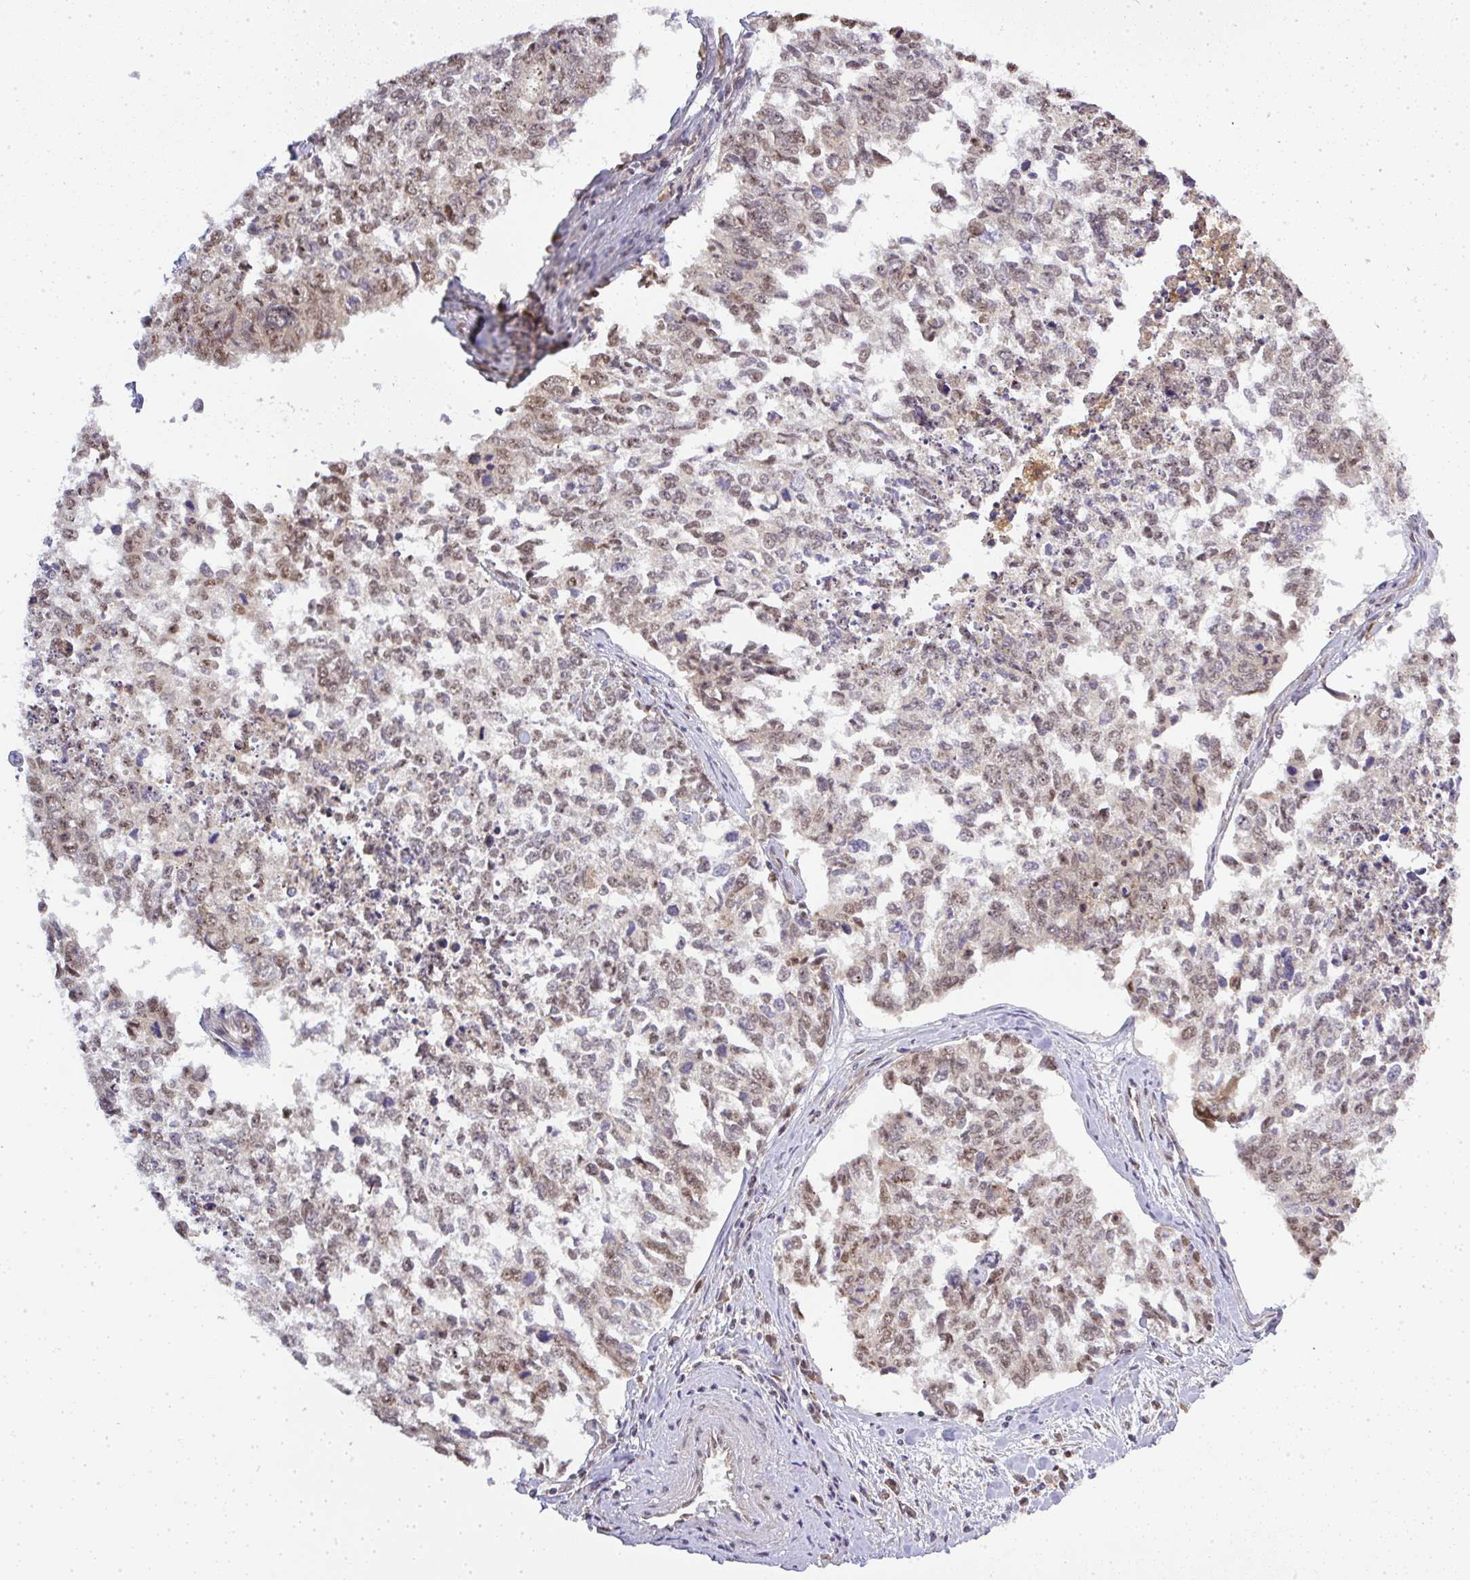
{"staining": {"intensity": "moderate", "quantity": "25%-75%", "location": "cytoplasmic/membranous,nuclear"}, "tissue": "cervical cancer", "cell_type": "Tumor cells", "image_type": "cancer", "snomed": [{"axis": "morphology", "description": "Adenocarcinoma, NOS"}, {"axis": "topography", "description": "Cervix"}], "caption": "A medium amount of moderate cytoplasmic/membranous and nuclear positivity is present in about 25%-75% of tumor cells in adenocarcinoma (cervical) tissue.", "gene": "FAM153A", "patient": {"sex": "female", "age": 63}}